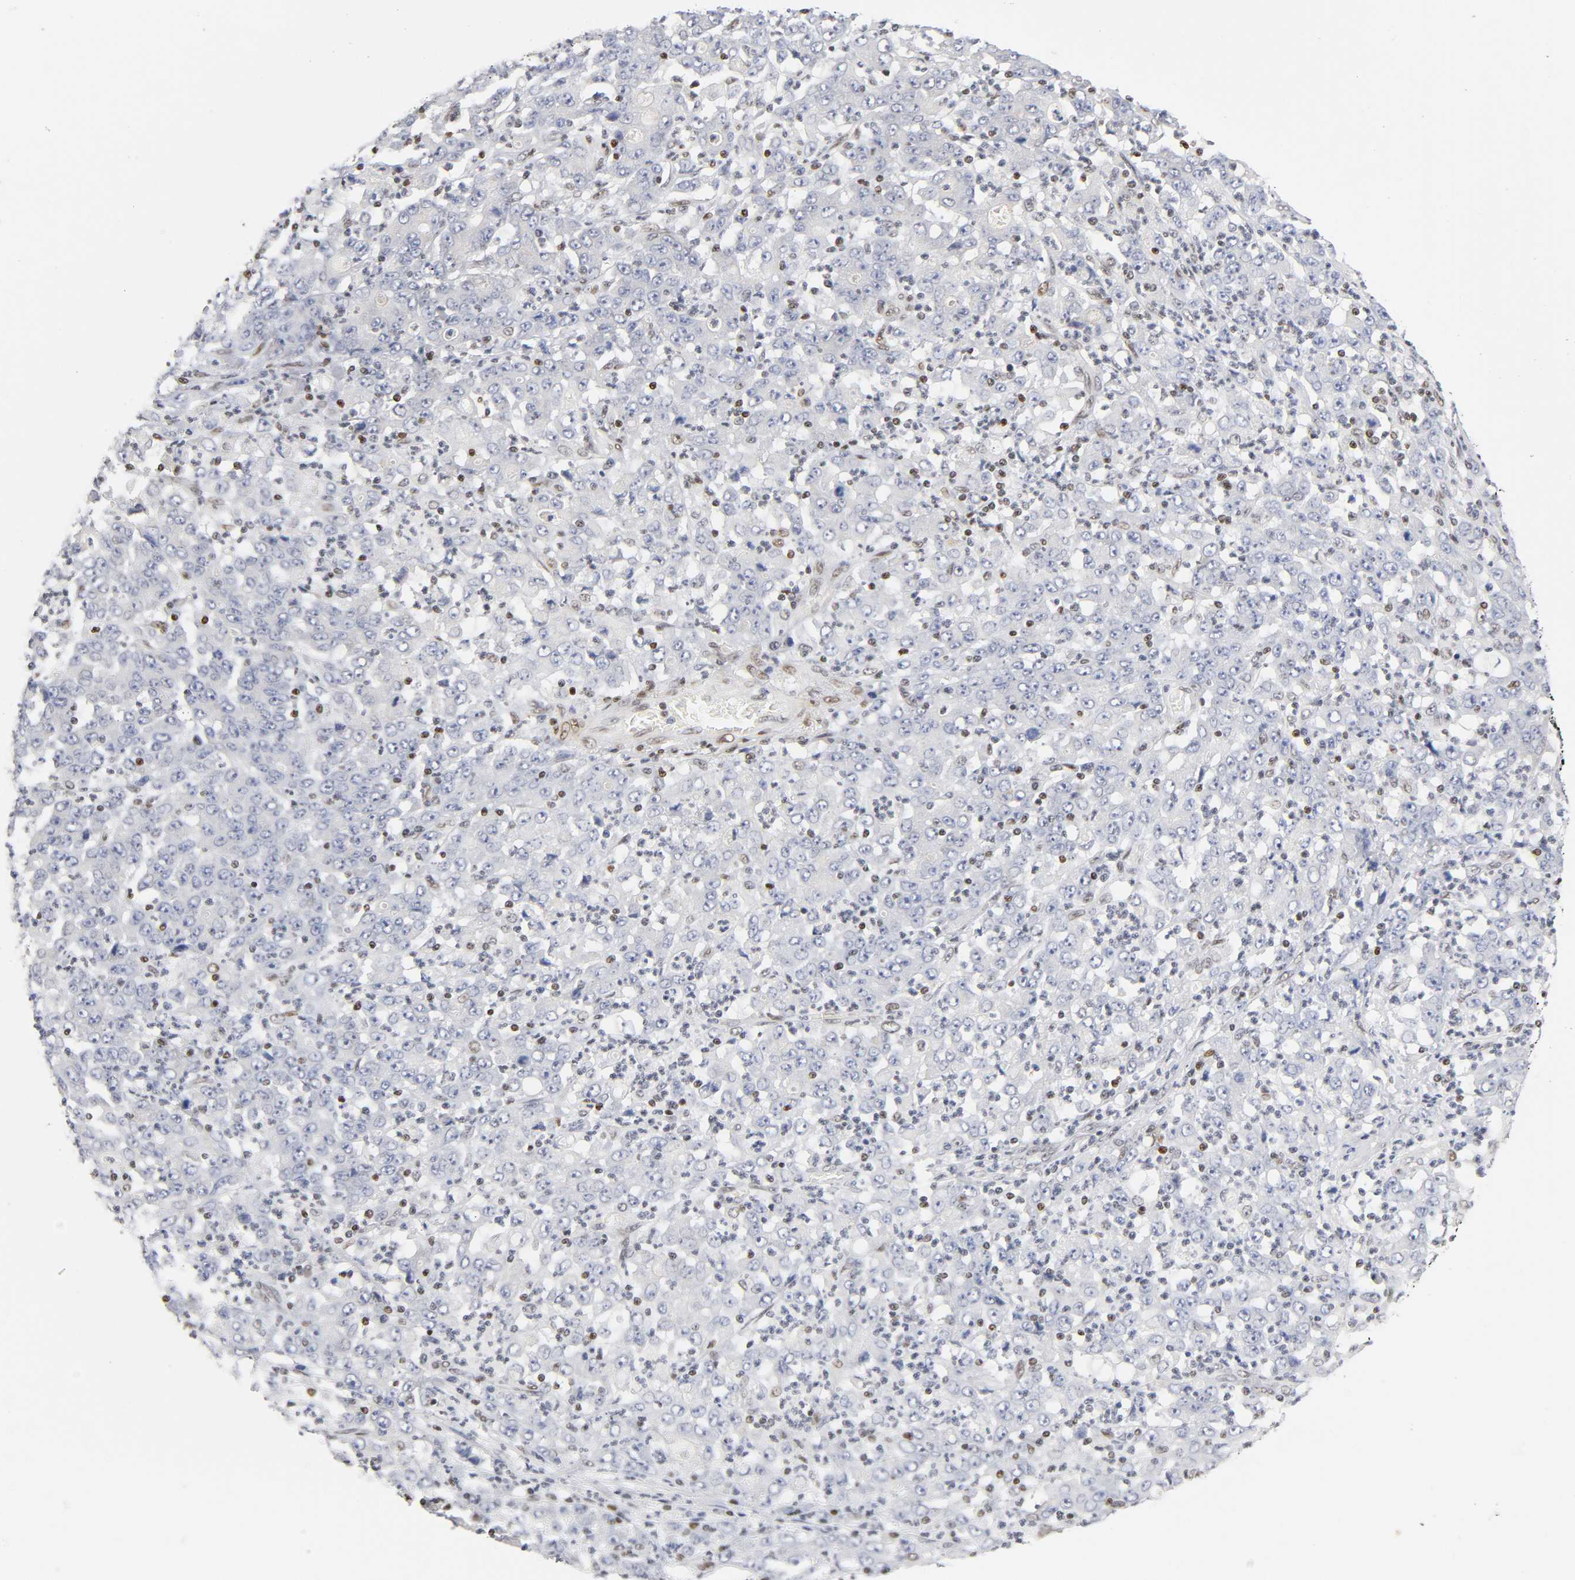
{"staining": {"intensity": "negative", "quantity": "none", "location": "none"}, "tissue": "stomach cancer", "cell_type": "Tumor cells", "image_type": "cancer", "snomed": [{"axis": "morphology", "description": "Adenocarcinoma, NOS"}, {"axis": "topography", "description": "Stomach, lower"}], "caption": "Immunohistochemistry (IHC) photomicrograph of neoplastic tissue: human adenocarcinoma (stomach) stained with DAB (3,3'-diaminobenzidine) reveals no significant protein expression in tumor cells.", "gene": "NR3C1", "patient": {"sex": "female", "age": 71}}